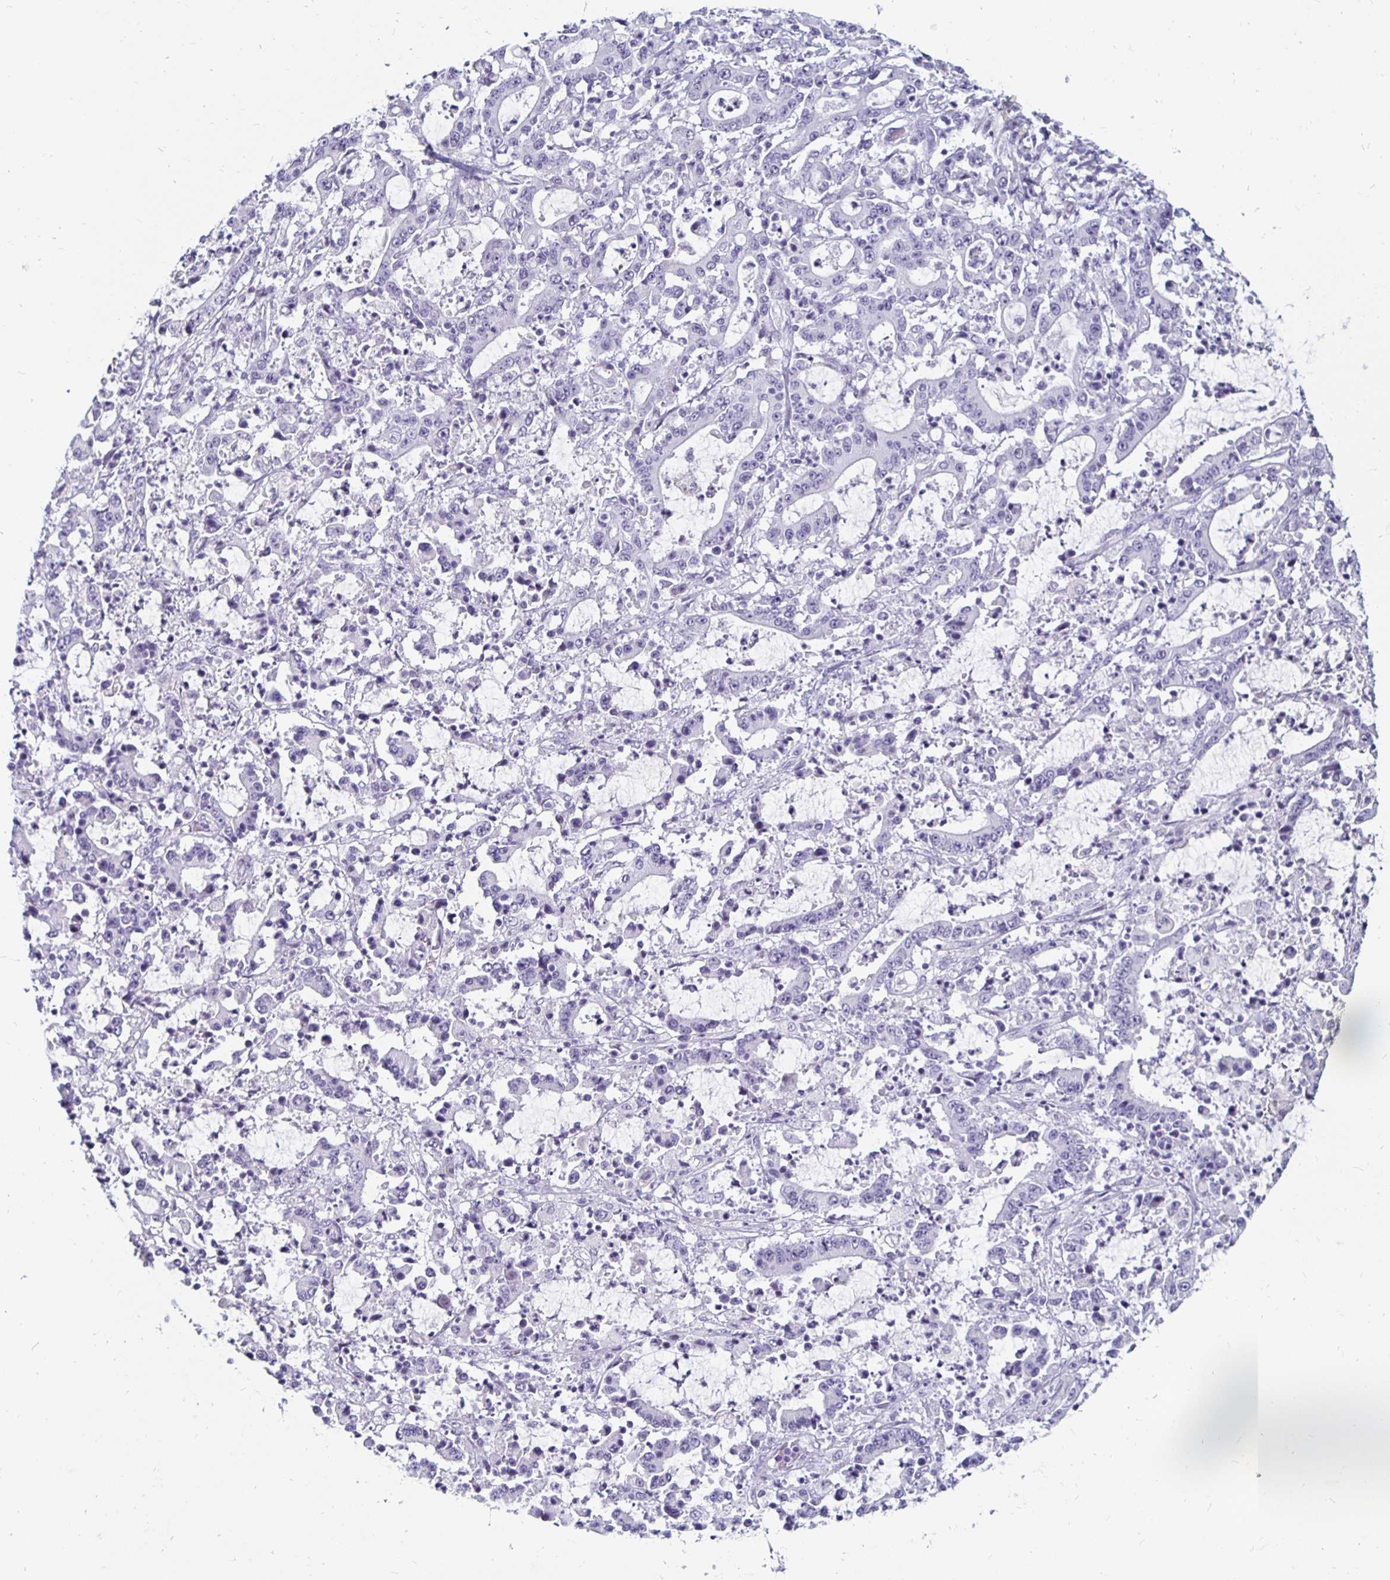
{"staining": {"intensity": "negative", "quantity": "none", "location": "none"}, "tissue": "stomach cancer", "cell_type": "Tumor cells", "image_type": "cancer", "snomed": [{"axis": "morphology", "description": "Adenocarcinoma, NOS"}, {"axis": "topography", "description": "Stomach, upper"}], "caption": "Photomicrograph shows no significant protein expression in tumor cells of adenocarcinoma (stomach).", "gene": "KCNQ2", "patient": {"sex": "male", "age": 68}}